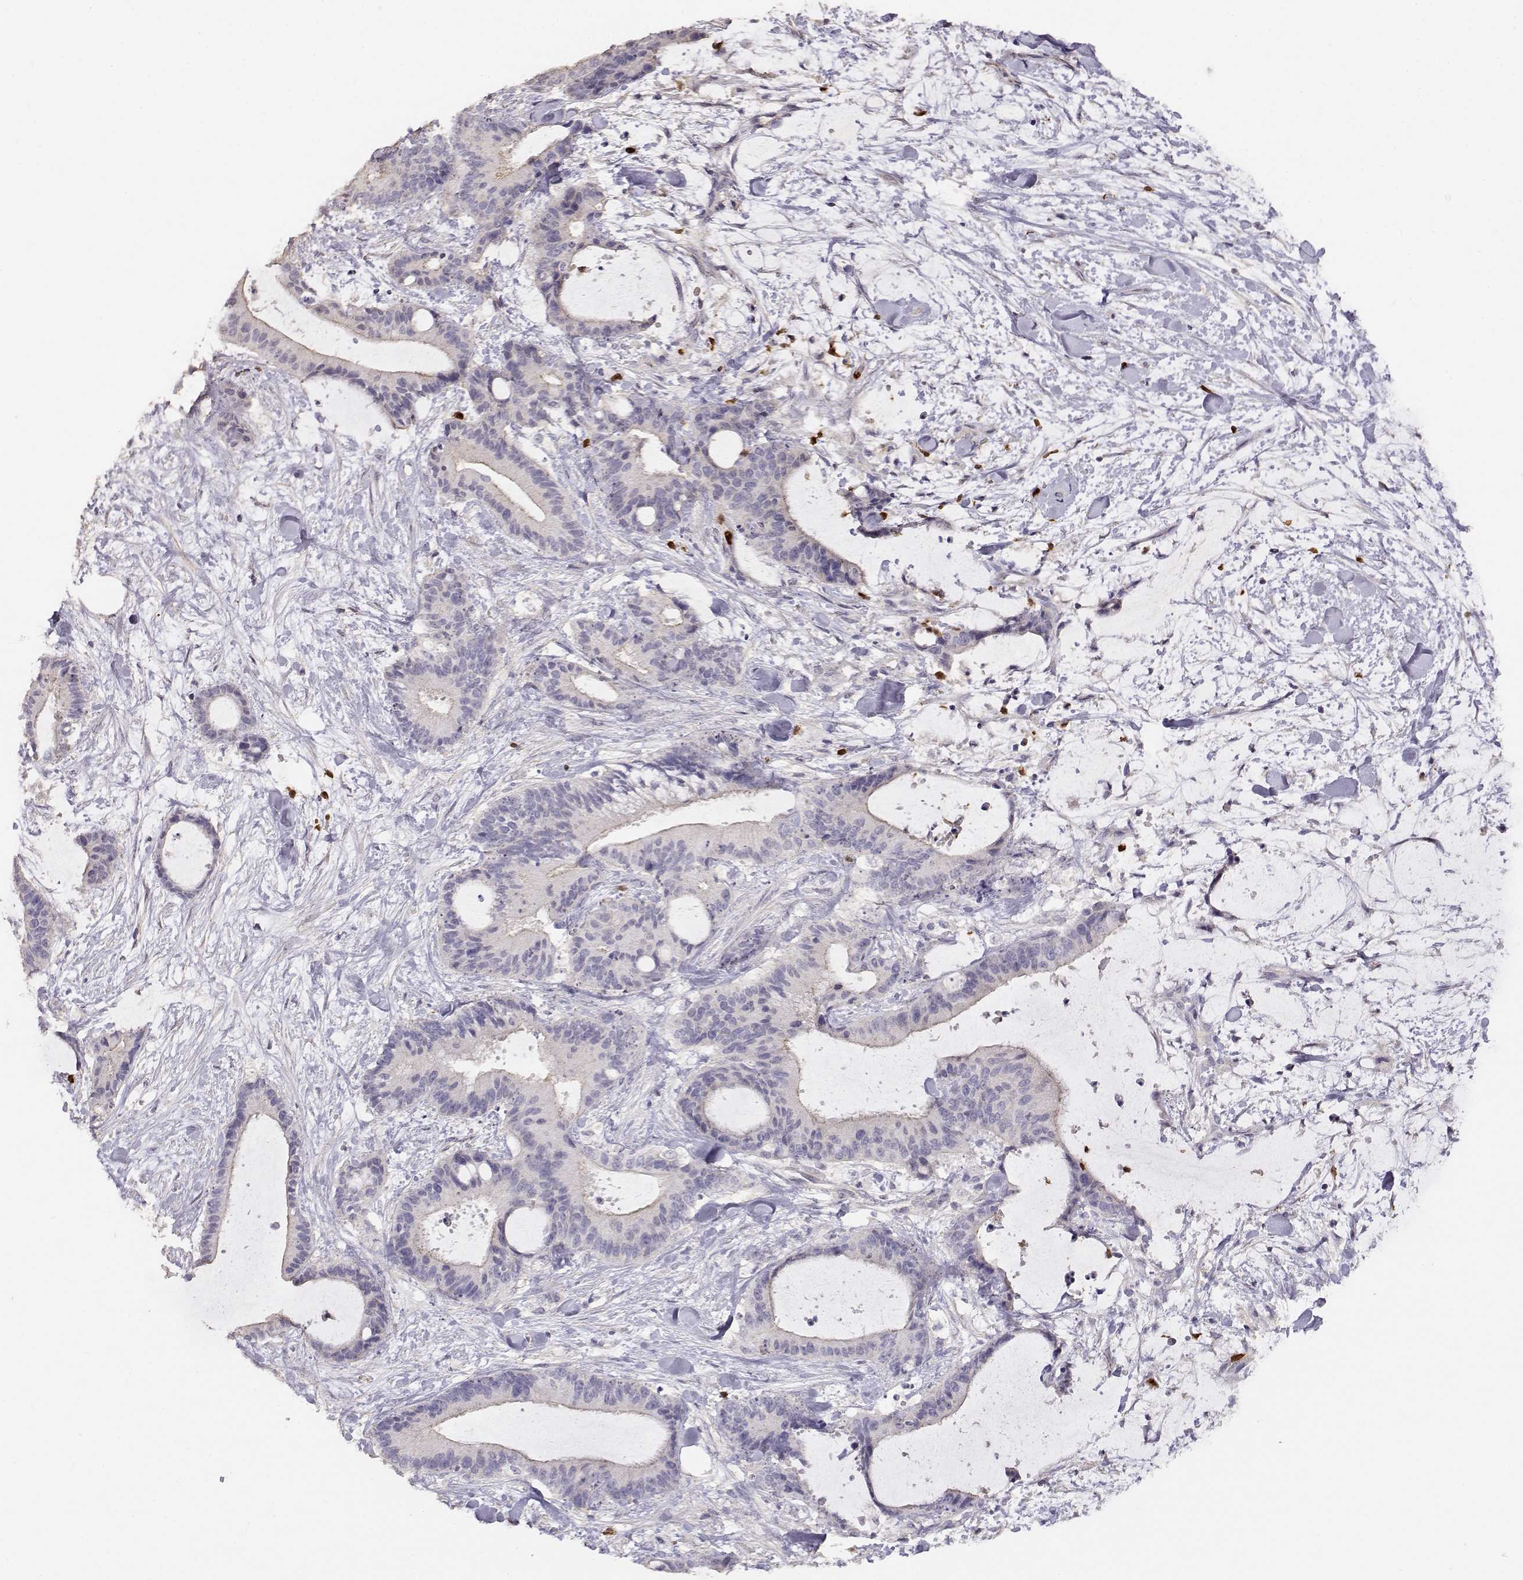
{"staining": {"intensity": "negative", "quantity": "none", "location": "none"}, "tissue": "liver cancer", "cell_type": "Tumor cells", "image_type": "cancer", "snomed": [{"axis": "morphology", "description": "Cholangiocarcinoma"}, {"axis": "topography", "description": "Liver"}], "caption": "Human liver cancer (cholangiocarcinoma) stained for a protein using IHC displays no positivity in tumor cells.", "gene": "TNFRSF10C", "patient": {"sex": "female", "age": 73}}